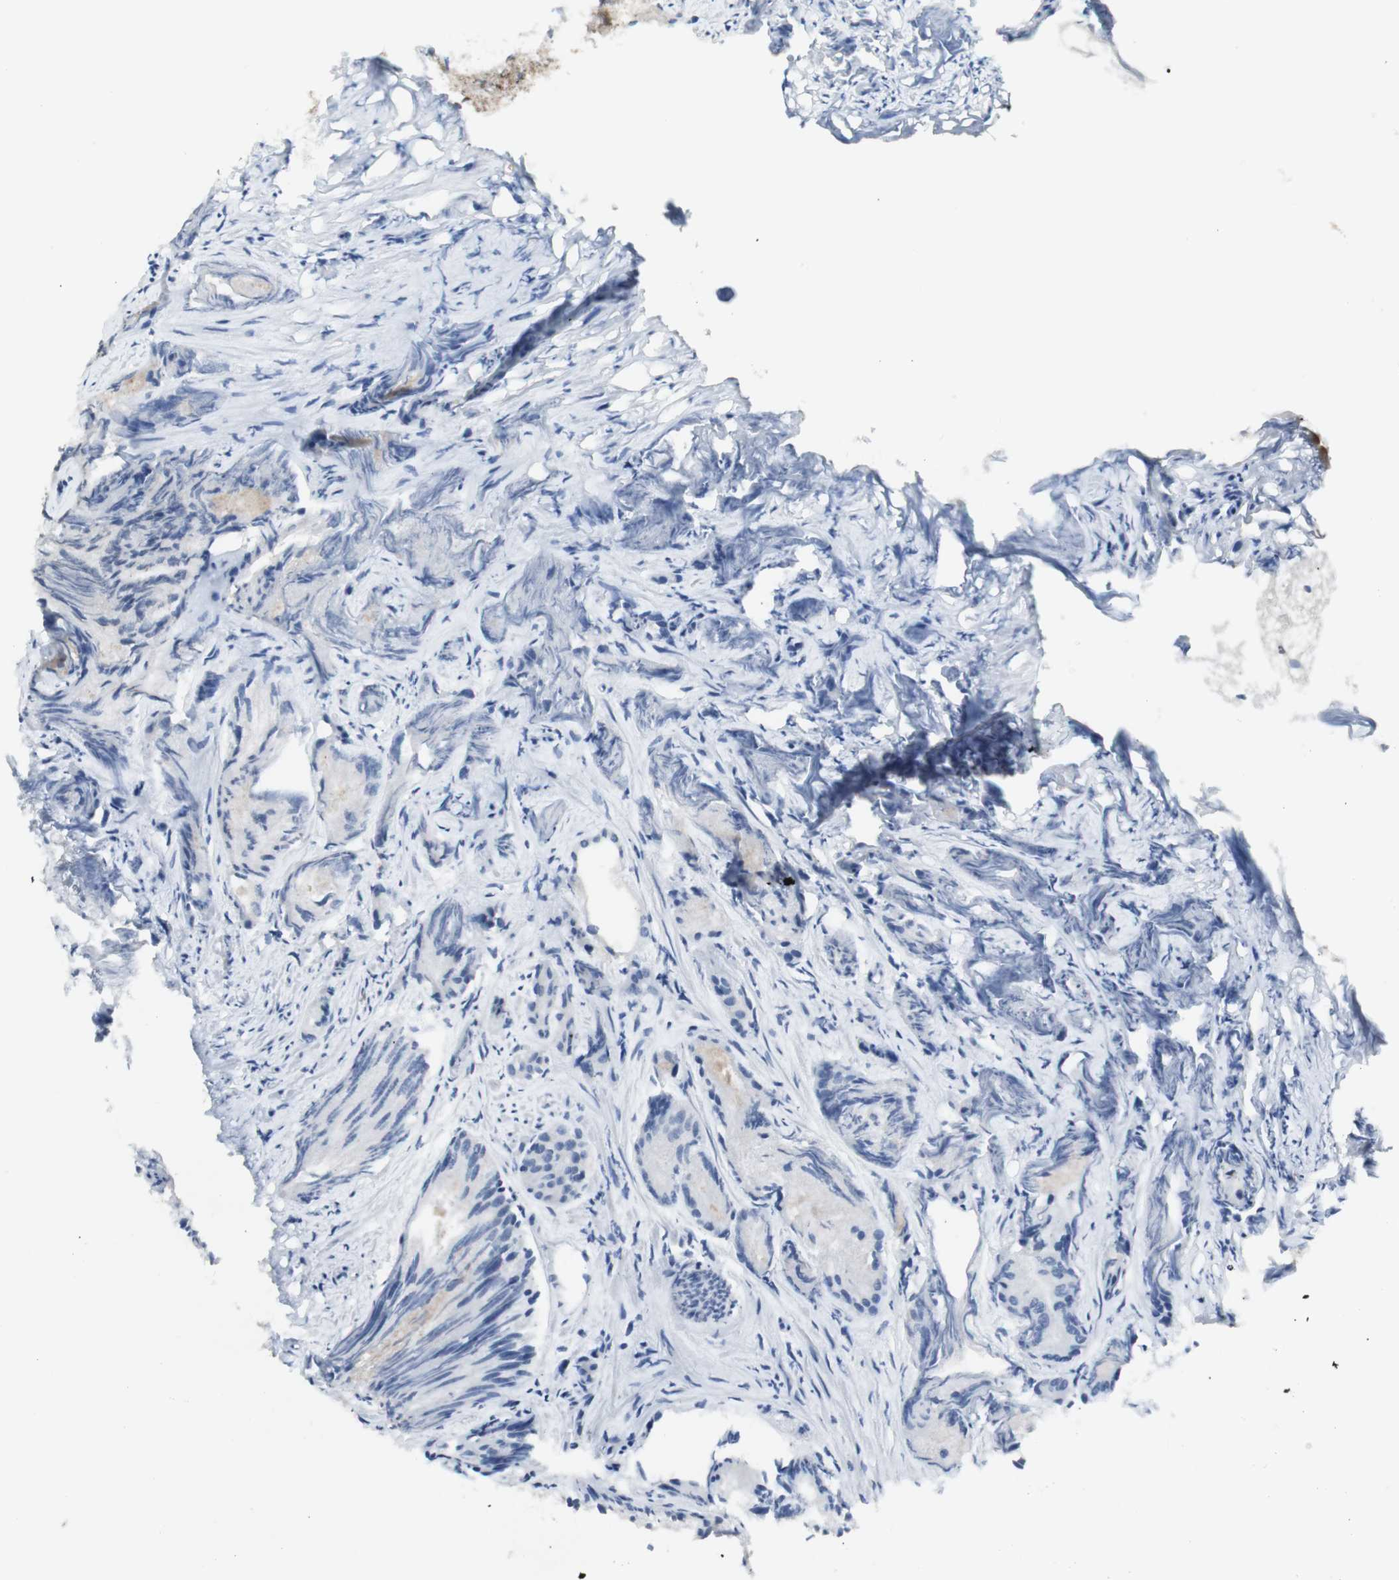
{"staining": {"intensity": "negative", "quantity": "none", "location": "none"}, "tissue": "prostate cancer", "cell_type": "Tumor cells", "image_type": "cancer", "snomed": [{"axis": "morphology", "description": "Adenocarcinoma, Low grade"}, {"axis": "topography", "description": "Prostate"}], "caption": "There is no significant expression in tumor cells of prostate adenocarcinoma (low-grade).", "gene": "ATP6V1E1", "patient": {"sex": "male", "age": 72}}